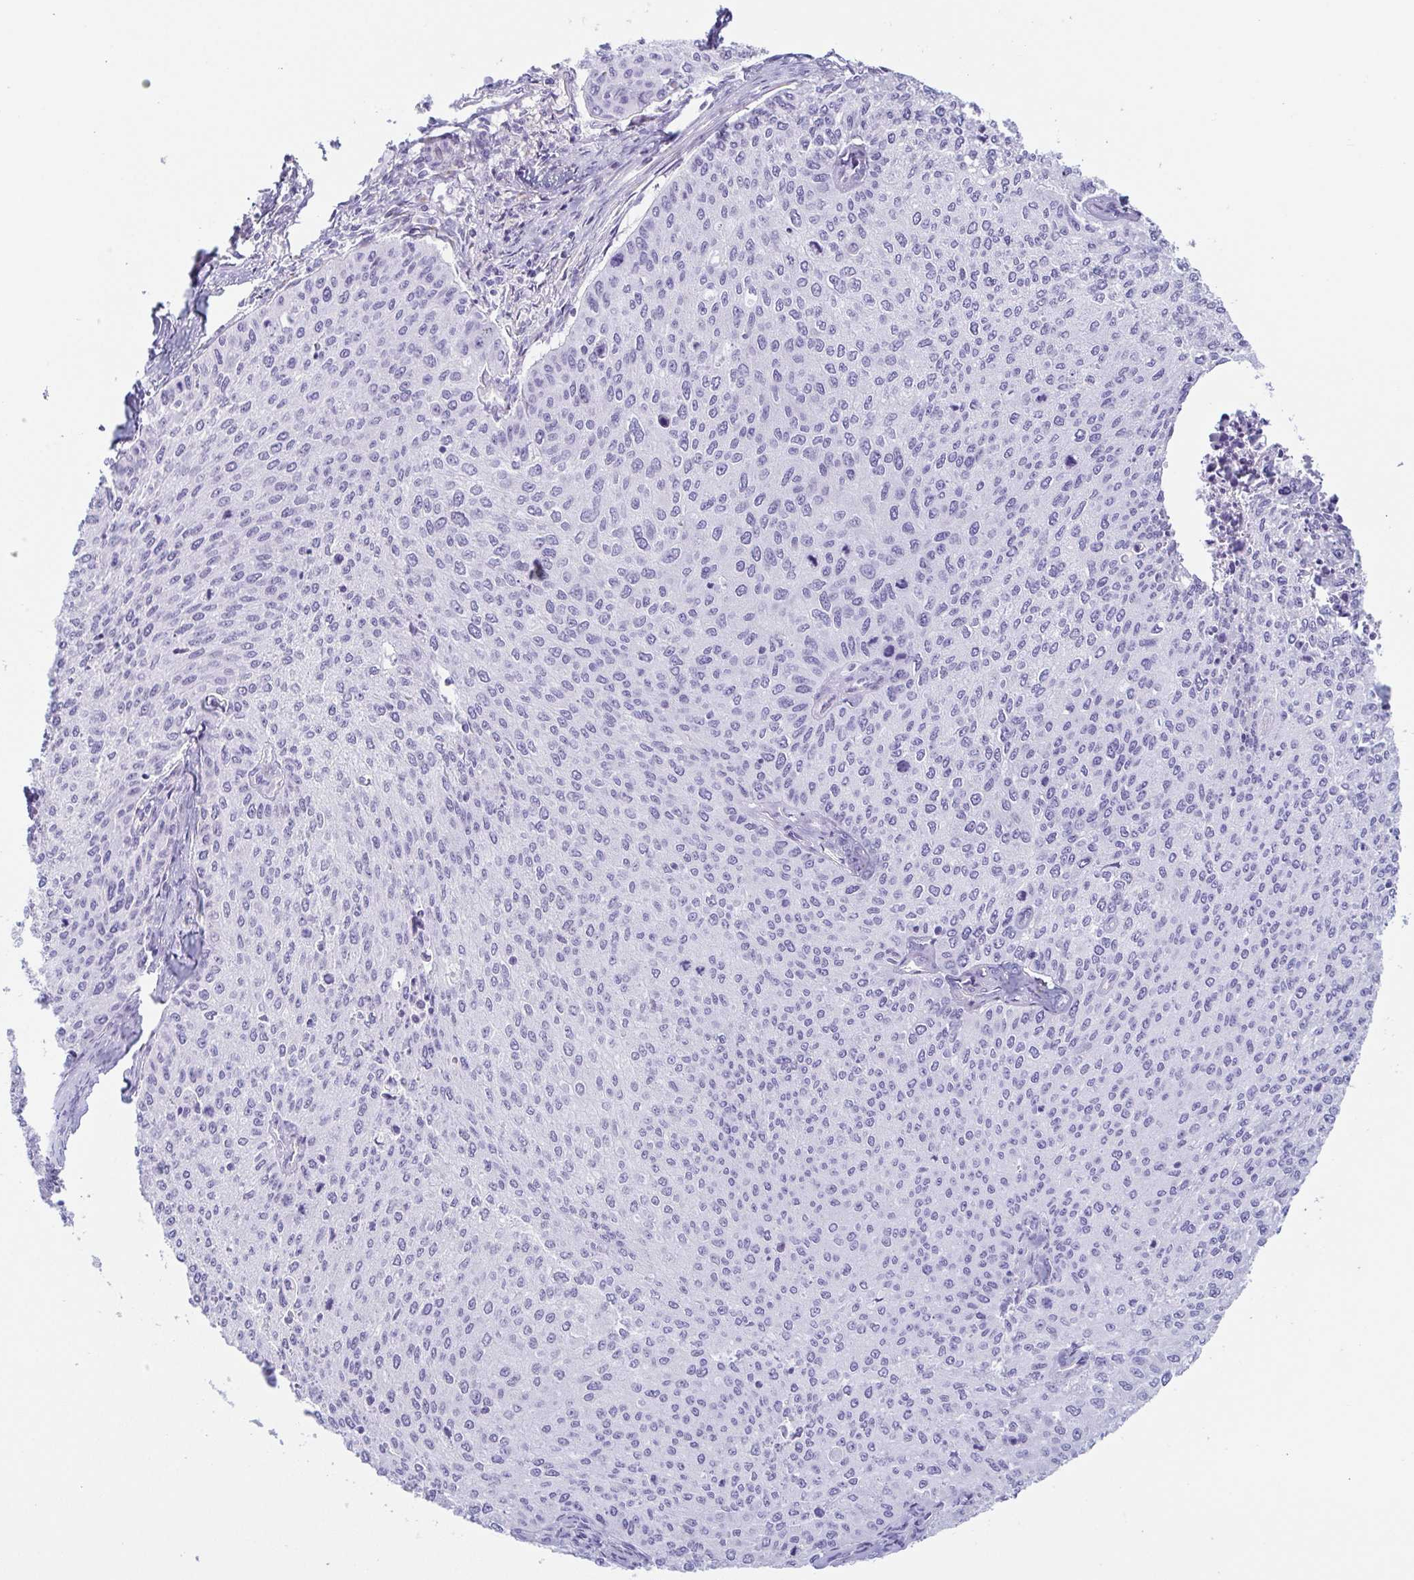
{"staining": {"intensity": "negative", "quantity": "none", "location": "none"}, "tissue": "cervical cancer", "cell_type": "Tumor cells", "image_type": "cancer", "snomed": [{"axis": "morphology", "description": "Squamous cell carcinoma, NOS"}, {"axis": "topography", "description": "Cervix"}], "caption": "A histopathology image of squamous cell carcinoma (cervical) stained for a protein demonstrates no brown staining in tumor cells.", "gene": "LDLRAD1", "patient": {"sex": "female", "age": 38}}